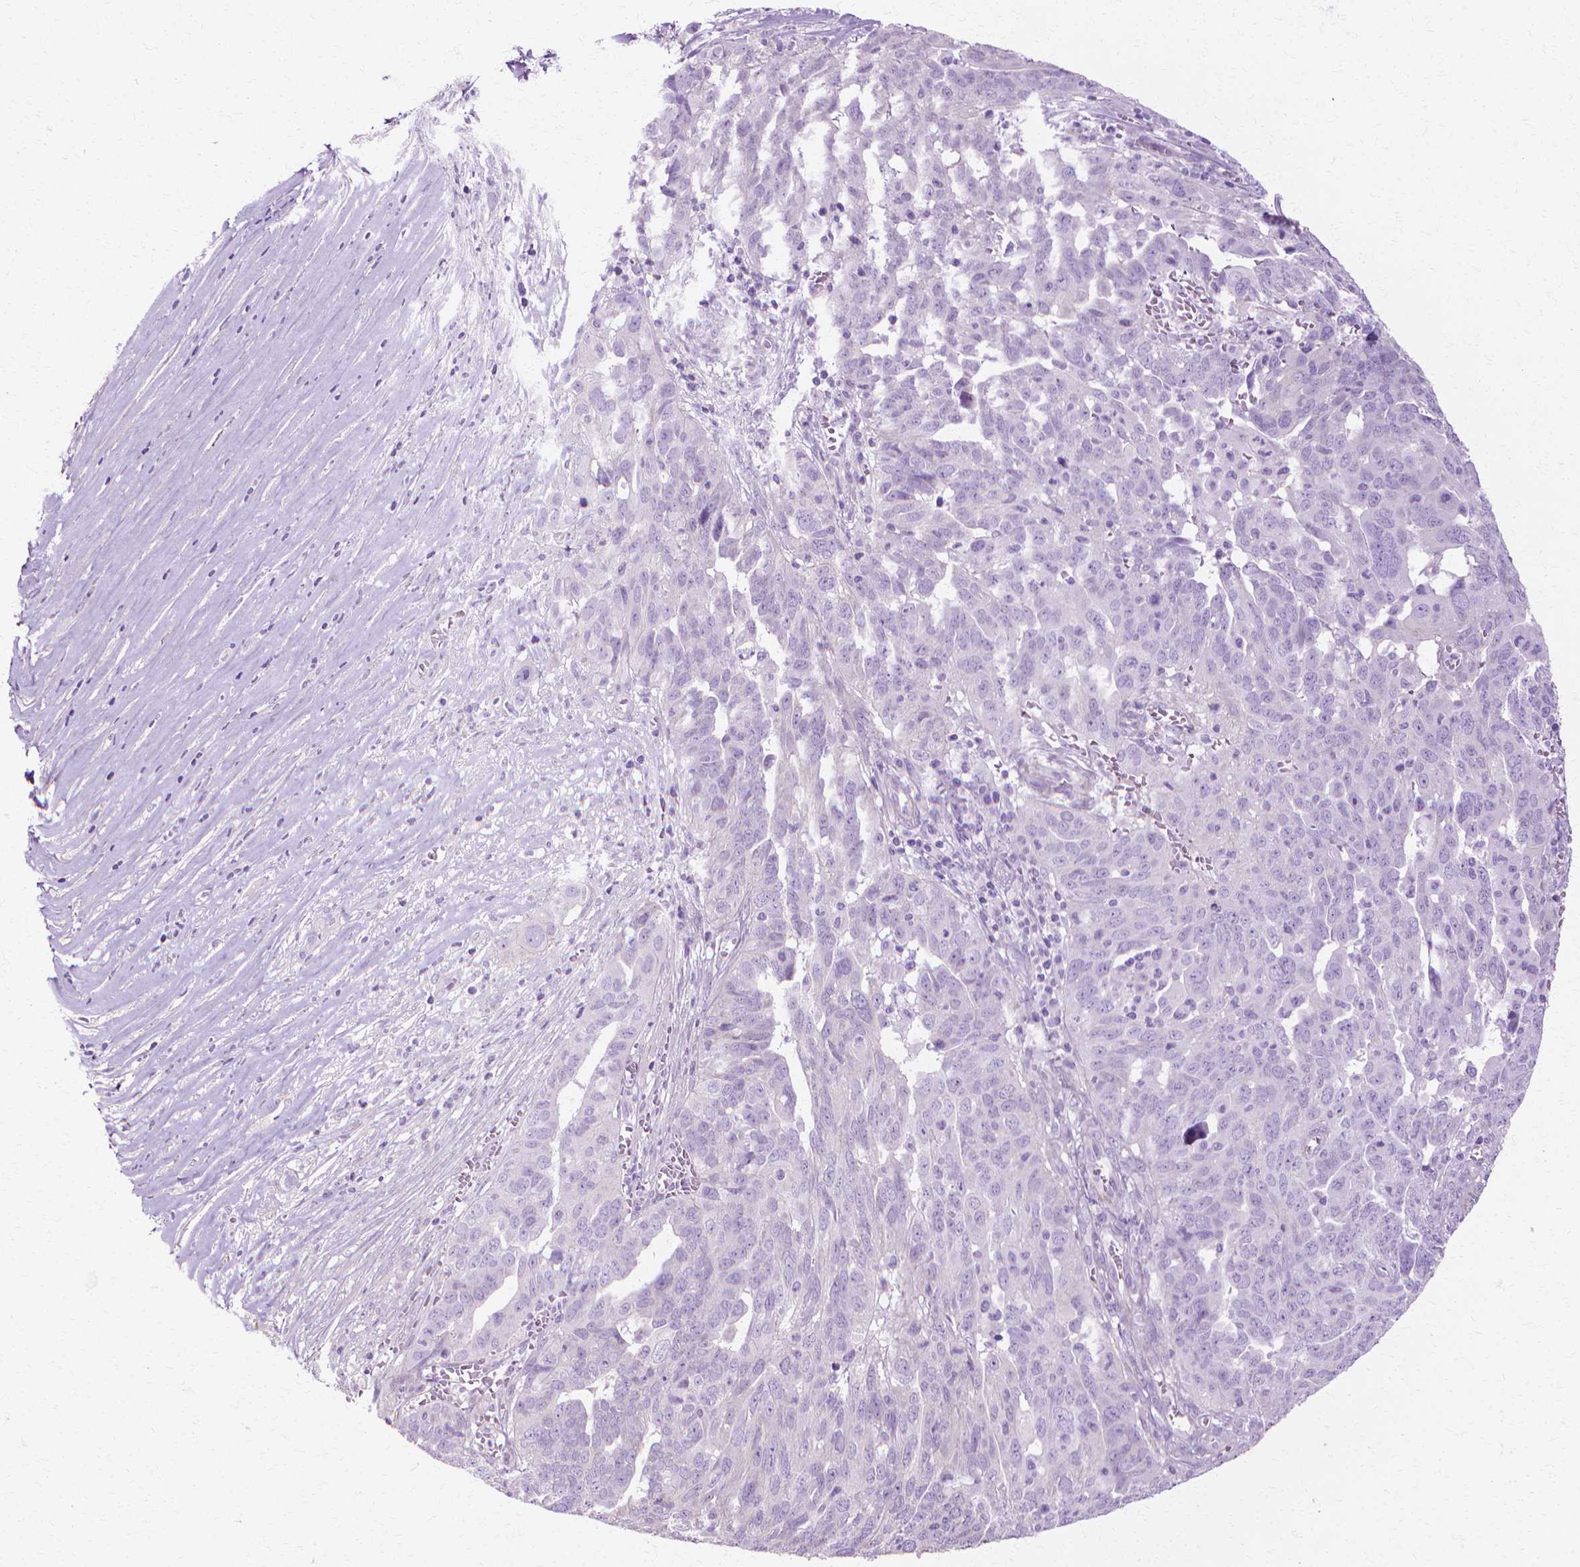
{"staining": {"intensity": "negative", "quantity": "none", "location": "none"}, "tissue": "ovarian cancer", "cell_type": "Tumor cells", "image_type": "cancer", "snomed": [{"axis": "morphology", "description": "Carcinoma, endometroid"}, {"axis": "topography", "description": "Soft tissue"}, {"axis": "topography", "description": "Ovary"}], "caption": "High magnification brightfield microscopy of ovarian cancer (endometroid carcinoma) stained with DAB (brown) and counterstained with hematoxylin (blue): tumor cells show no significant positivity.", "gene": "CFAP157", "patient": {"sex": "female", "age": 52}}